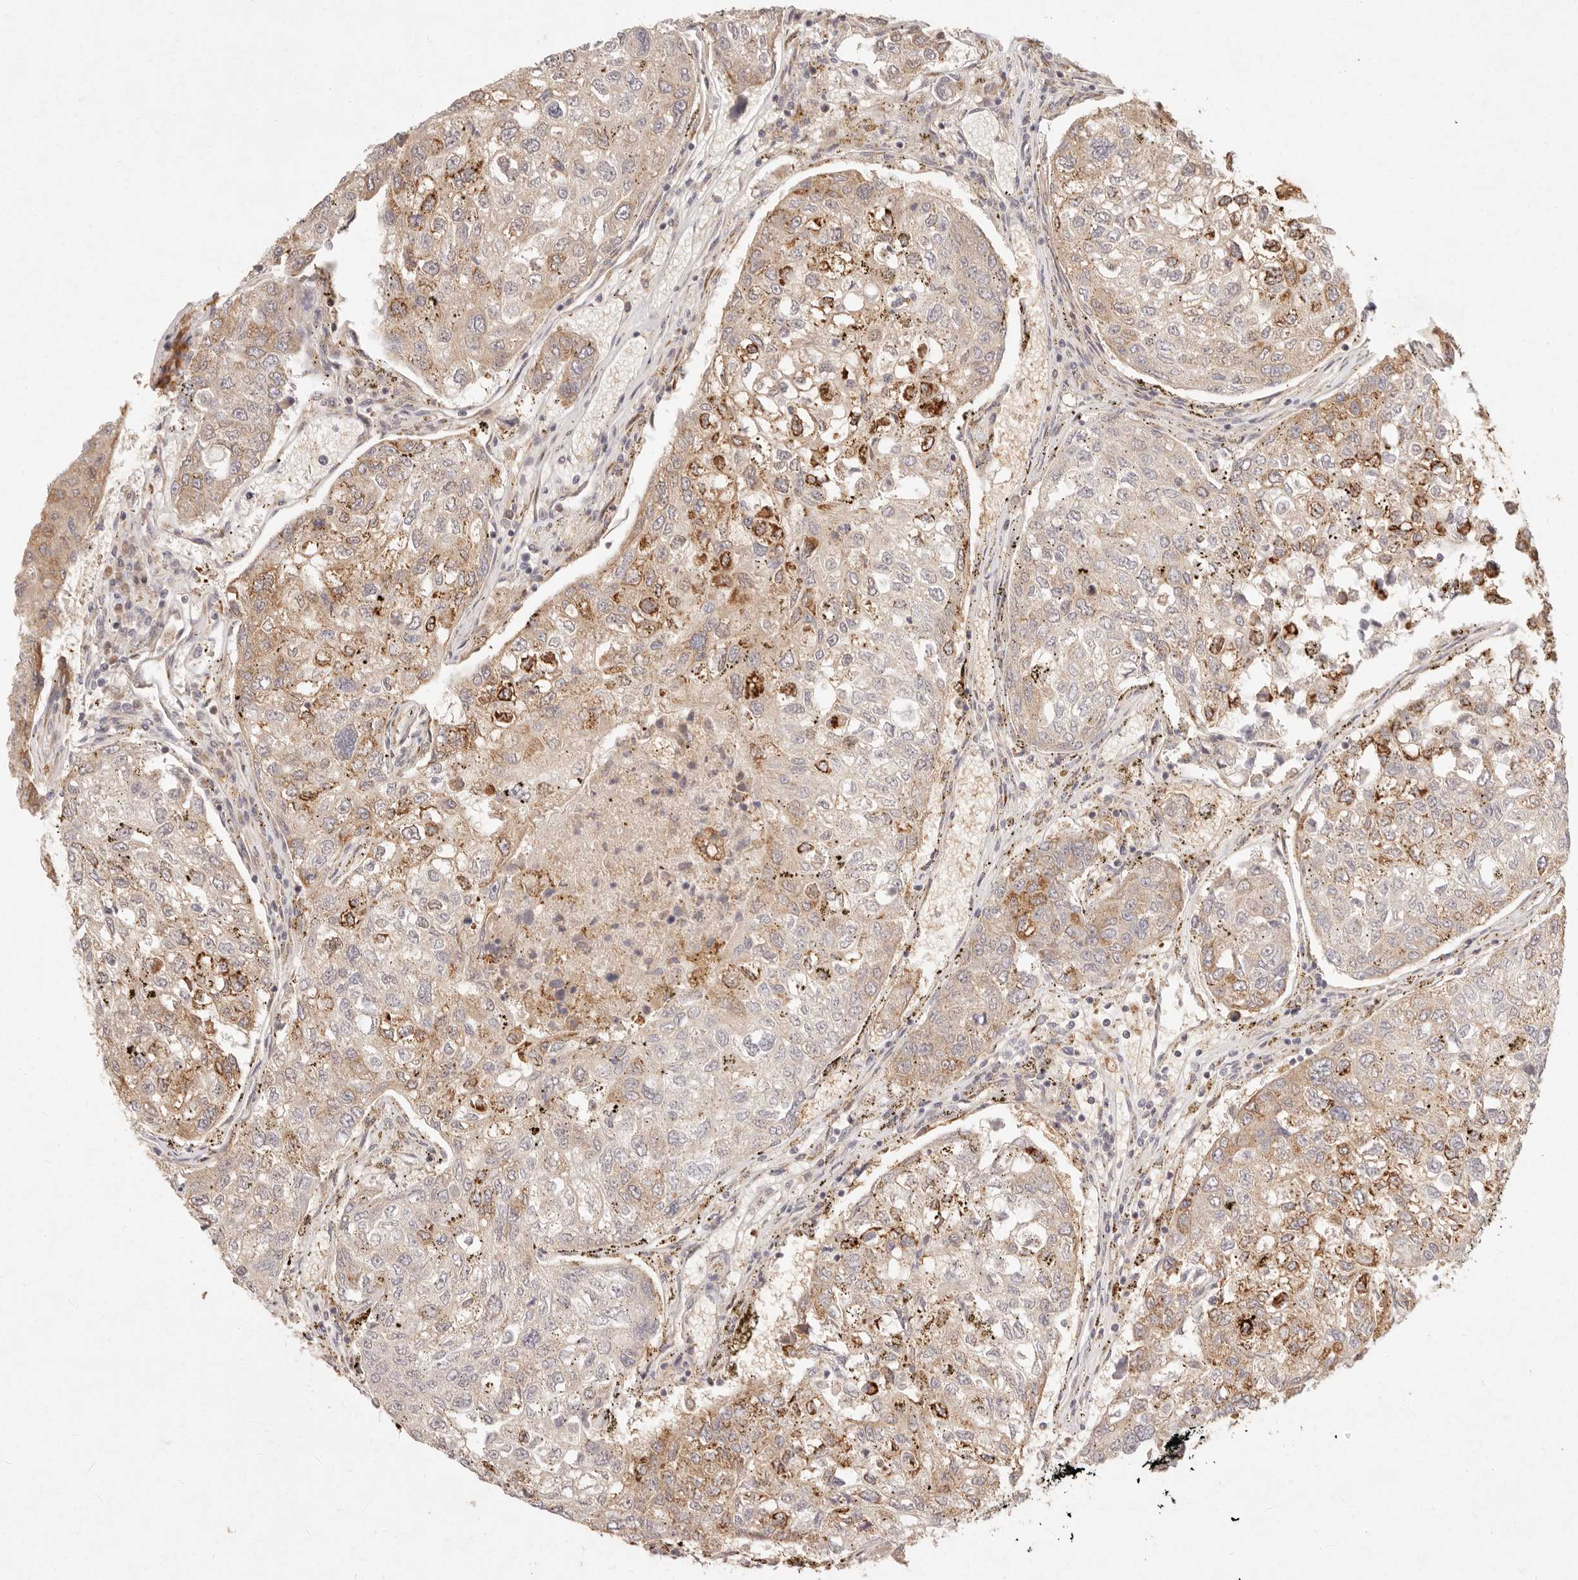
{"staining": {"intensity": "moderate", "quantity": "25%-75%", "location": "cytoplasmic/membranous"}, "tissue": "urothelial cancer", "cell_type": "Tumor cells", "image_type": "cancer", "snomed": [{"axis": "morphology", "description": "Urothelial carcinoma, High grade"}, {"axis": "topography", "description": "Lymph node"}, {"axis": "topography", "description": "Urinary bladder"}], "caption": "DAB immunohistochemical staining of high-grade urothelial carcinoma shows moderate cytoplasmic/membranous protein positivity in approximately 25%-75% of tumor cells. The staining was performed using DAB (3,3'-diaminobenzidine), with brown indicating positive protein expression. Nuclei are stained blue with hematoxylin.", "gene": "C1orf127", "patient": {"sex": "male", "age": 51}}